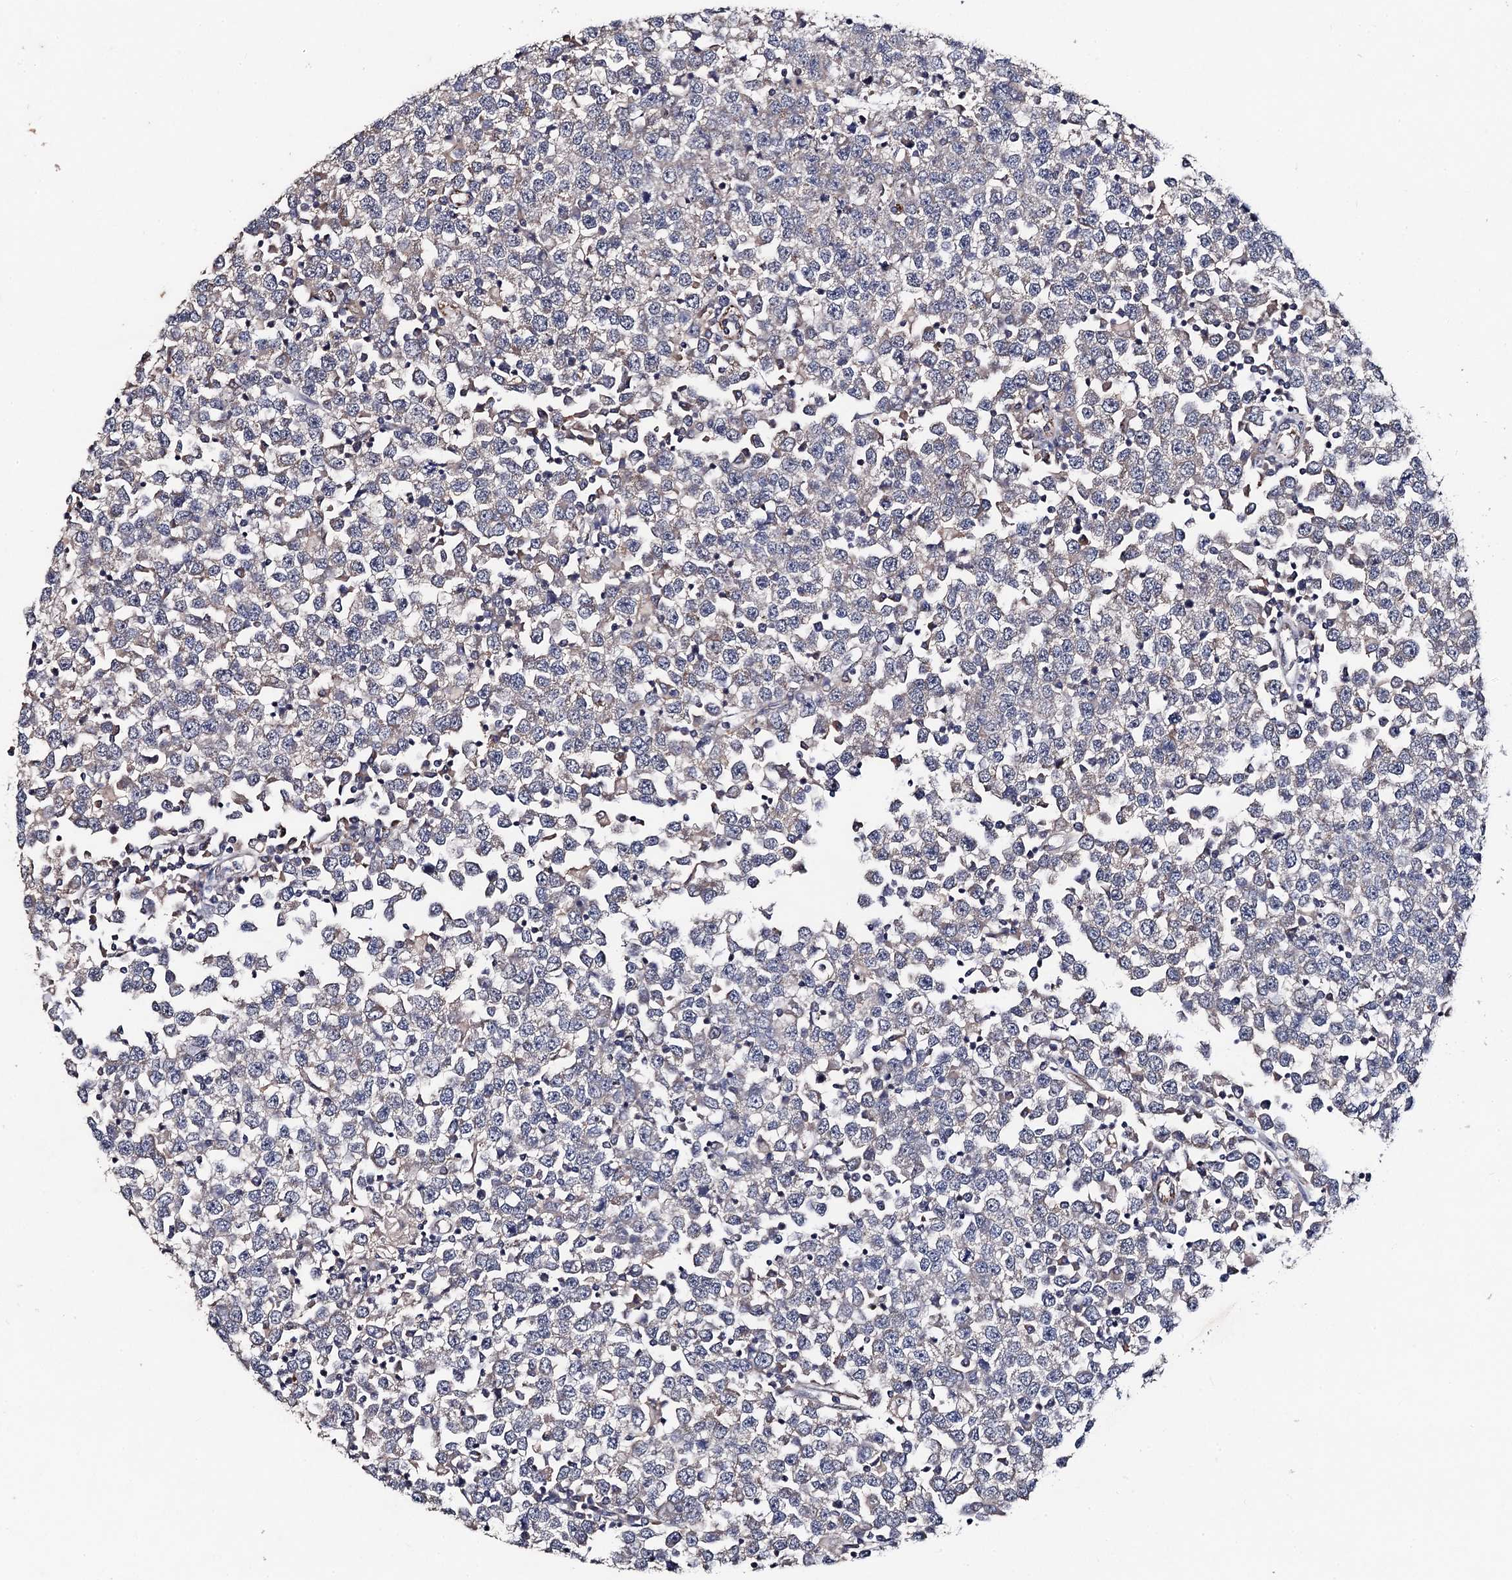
{"staining": {"intensity": "negative", "quantity": "none", "location": "none"}, "tissue": "testis cancer", "cell_type": "Tumor cells", "image_type": "cancer", "snomed": [{"axis": "morphology", "description": "Seminoma, NOS"}, {"axis": "topography", "description": "Testis"}], "caption": "Immunohistochemistry (IHC) of seminoma (testis) displays no positivity in tumor cells.", "gene": "PPTC7", "patient": {"sex": "male", "age": 65}}